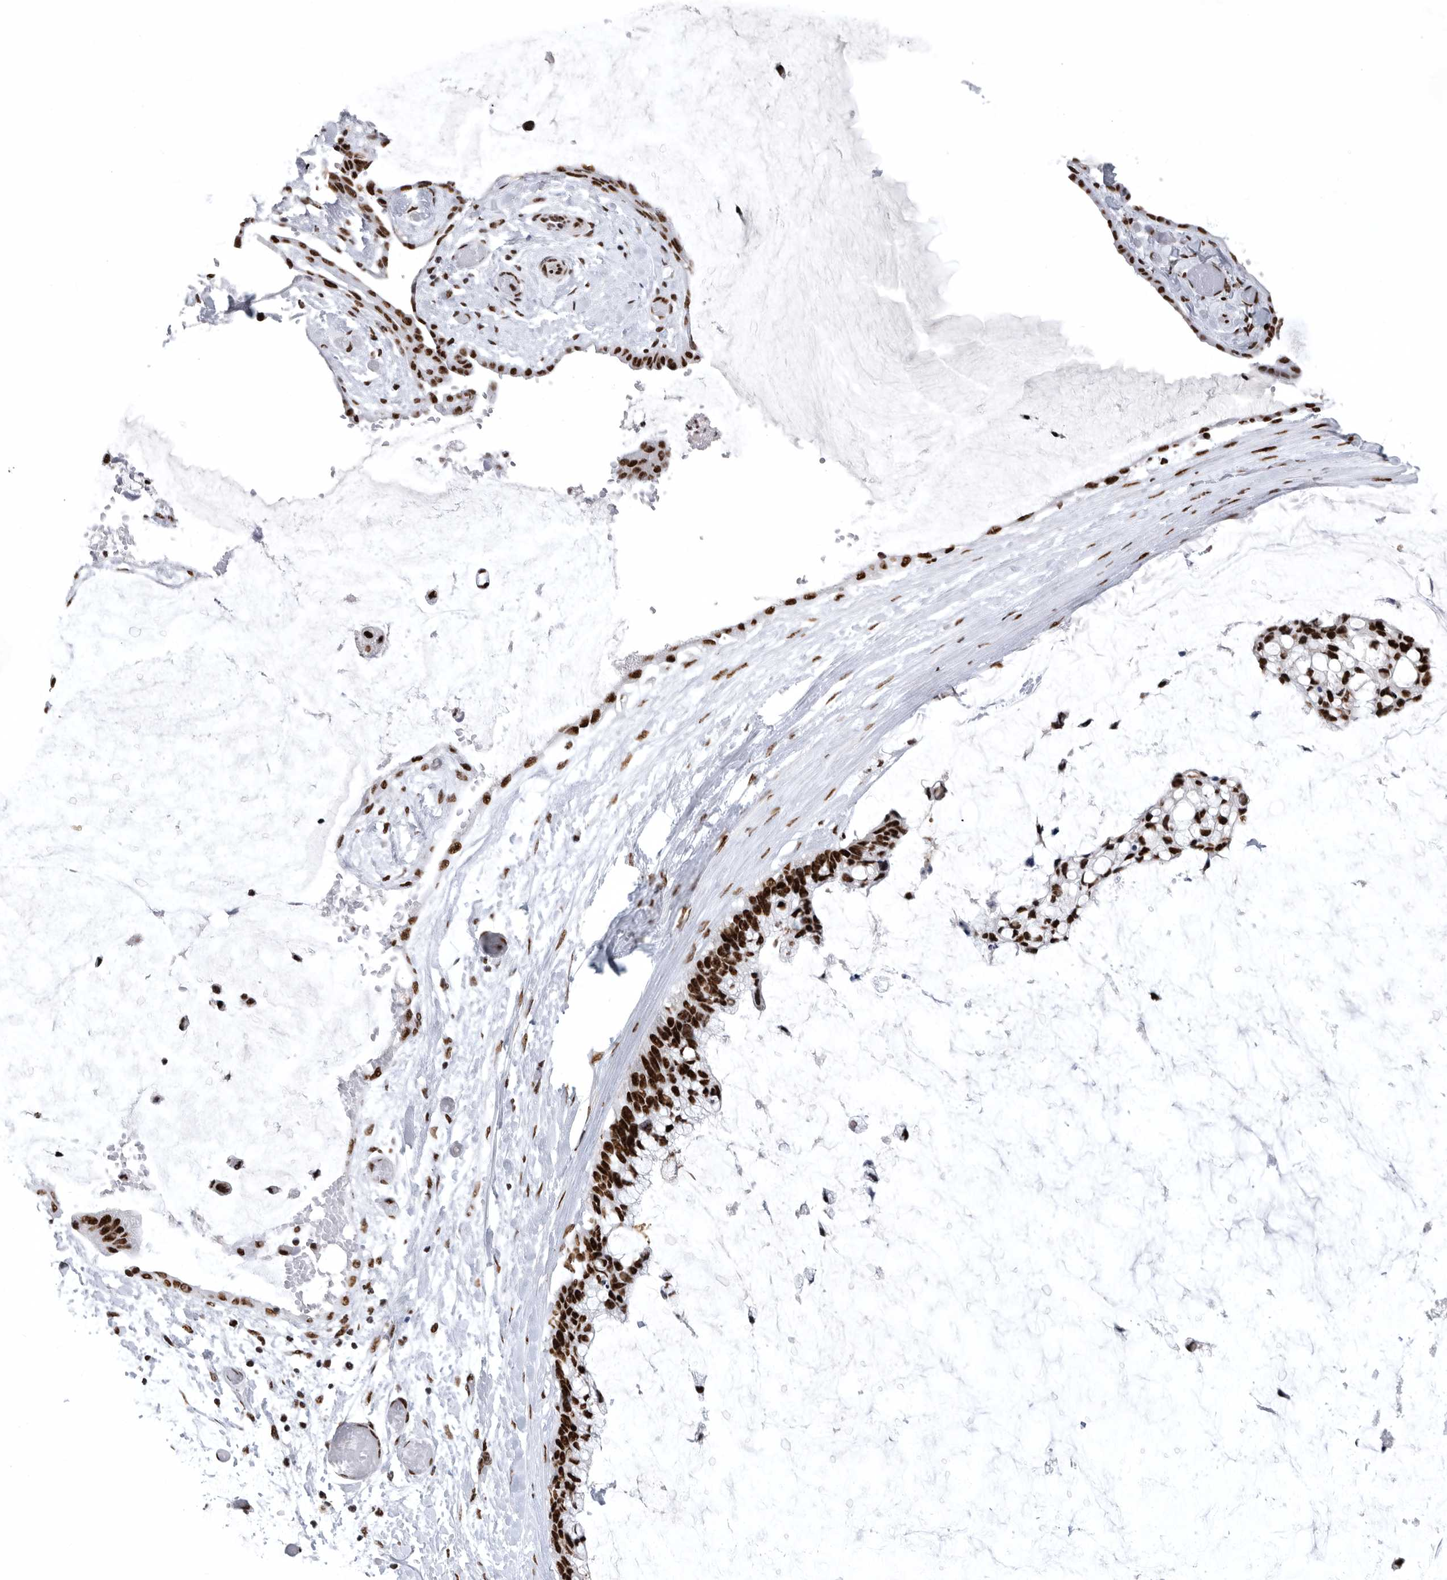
{"staining": {"intensity": "strong", "quantity": ">75%", "location": "nuclear"}, "tissue": "ovarian cancer", "cell_type": "Tumor cells", "image_type": "cancer", "snomed": [{"axis": "morphology", "description": "Cystadenocarcinoma, mucinous, NOS"}, {"axis": "topography", "description": "Ovary"}], "caption": "An immunohistochemistry image of tumor tissue is shown. Protein staining in brown labels strong nuclear positivity in mucinous cystadenocarcinoma (ovarian) within tumor cells. (Stains: DAB in brown, nuclei in blue, Microscopy: brightfield microscopy at high magnification).", "gene": "BCLAF1", "patient": {"sex": "female", "age": 39}}